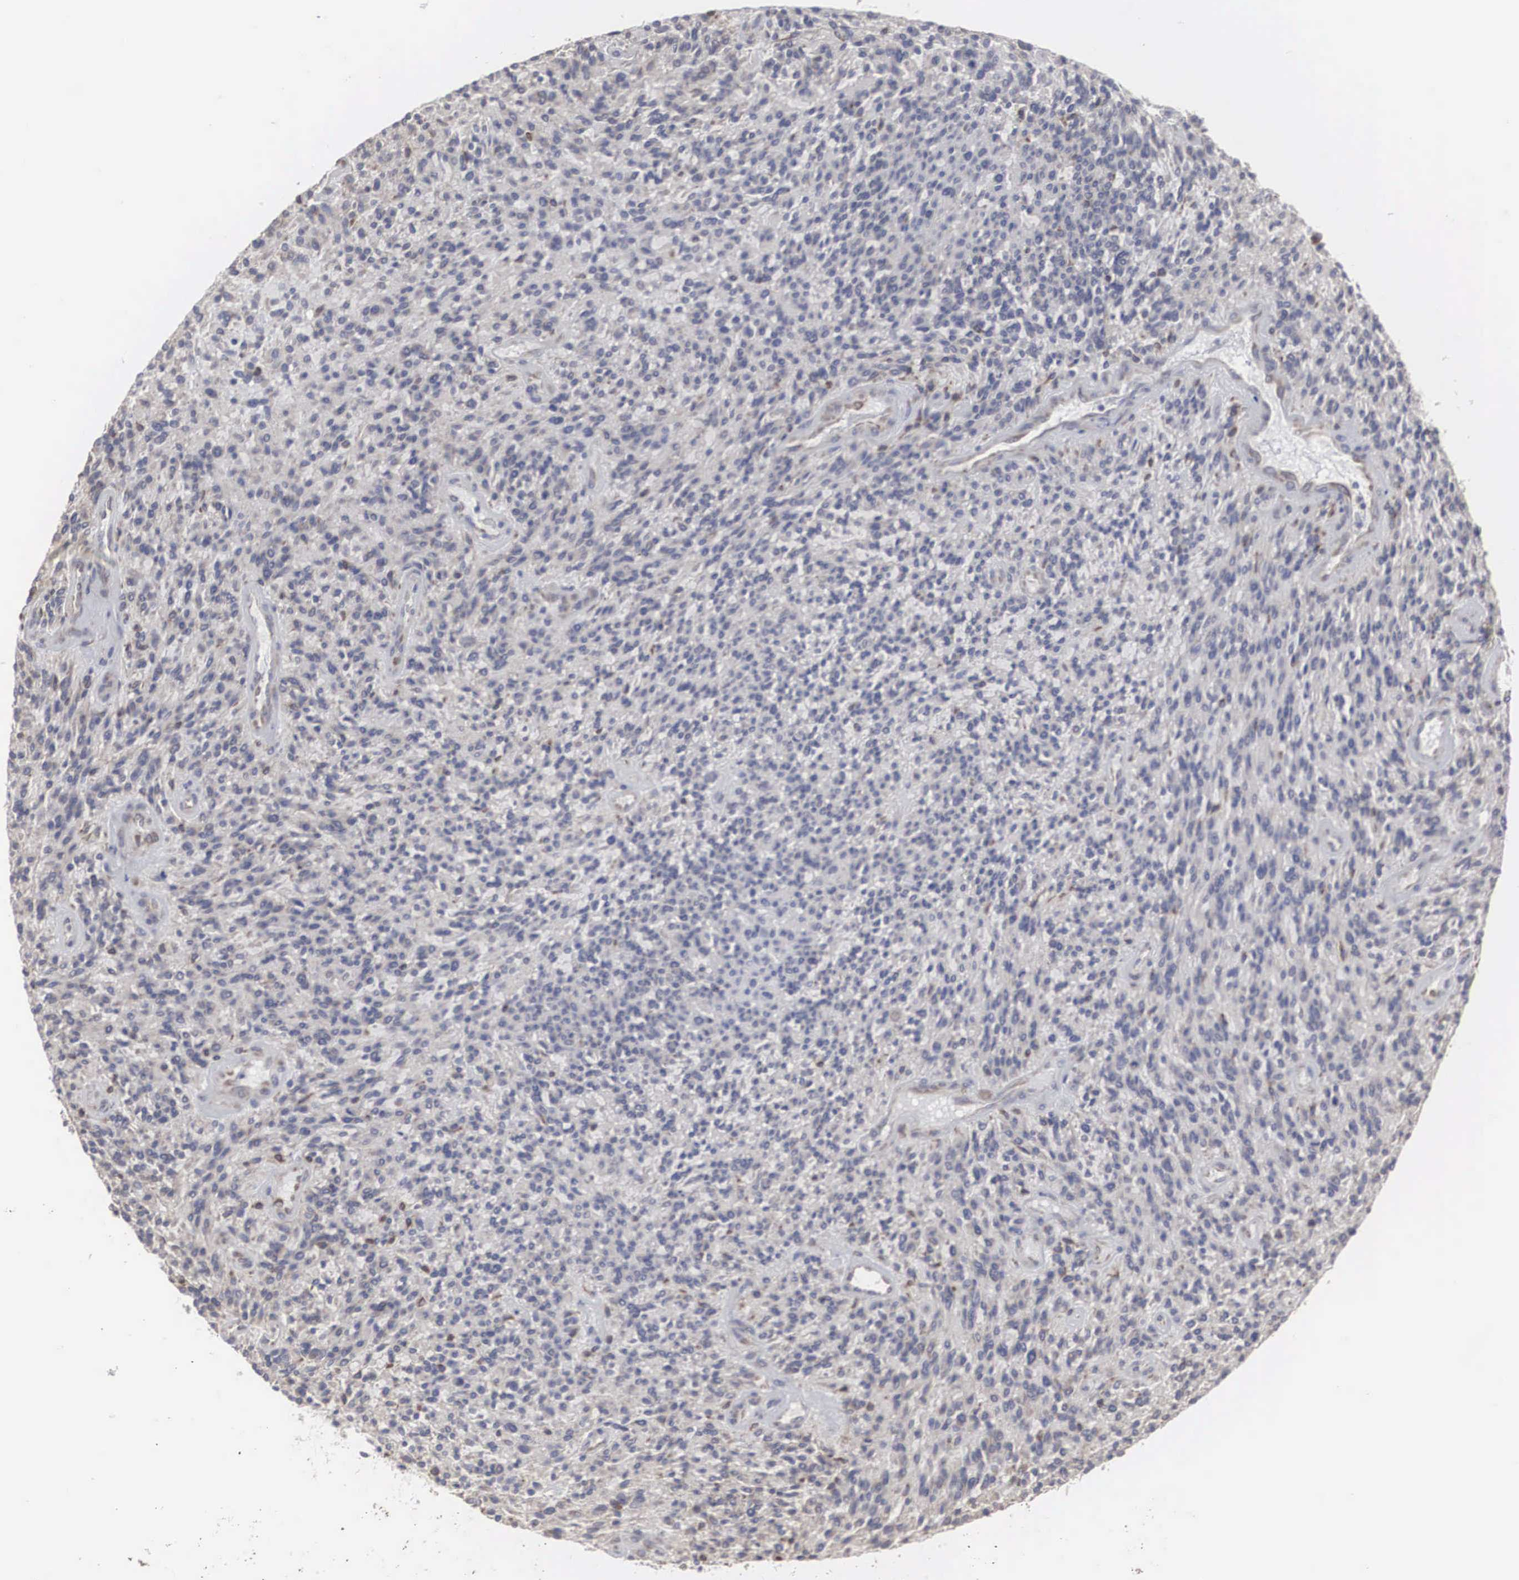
{"staining": {"intensity": "negative", "quantity": "none", "location": "none"}, "tissue": "glioma", "cell_type": "Tumor cells", "image_type": "cancer", "snomed": [{"axis": "morphology", "description": "Glioma, malignant, High grade"}, {"axis": "topography", "description": "Brain"}], "caption": "Immunohistochemical staining of human high-grade glioma (malignant) reveals no significant staining in tumor cells.", "gene": "MIA2", "patient": {"sex": "female", "age": 13}}